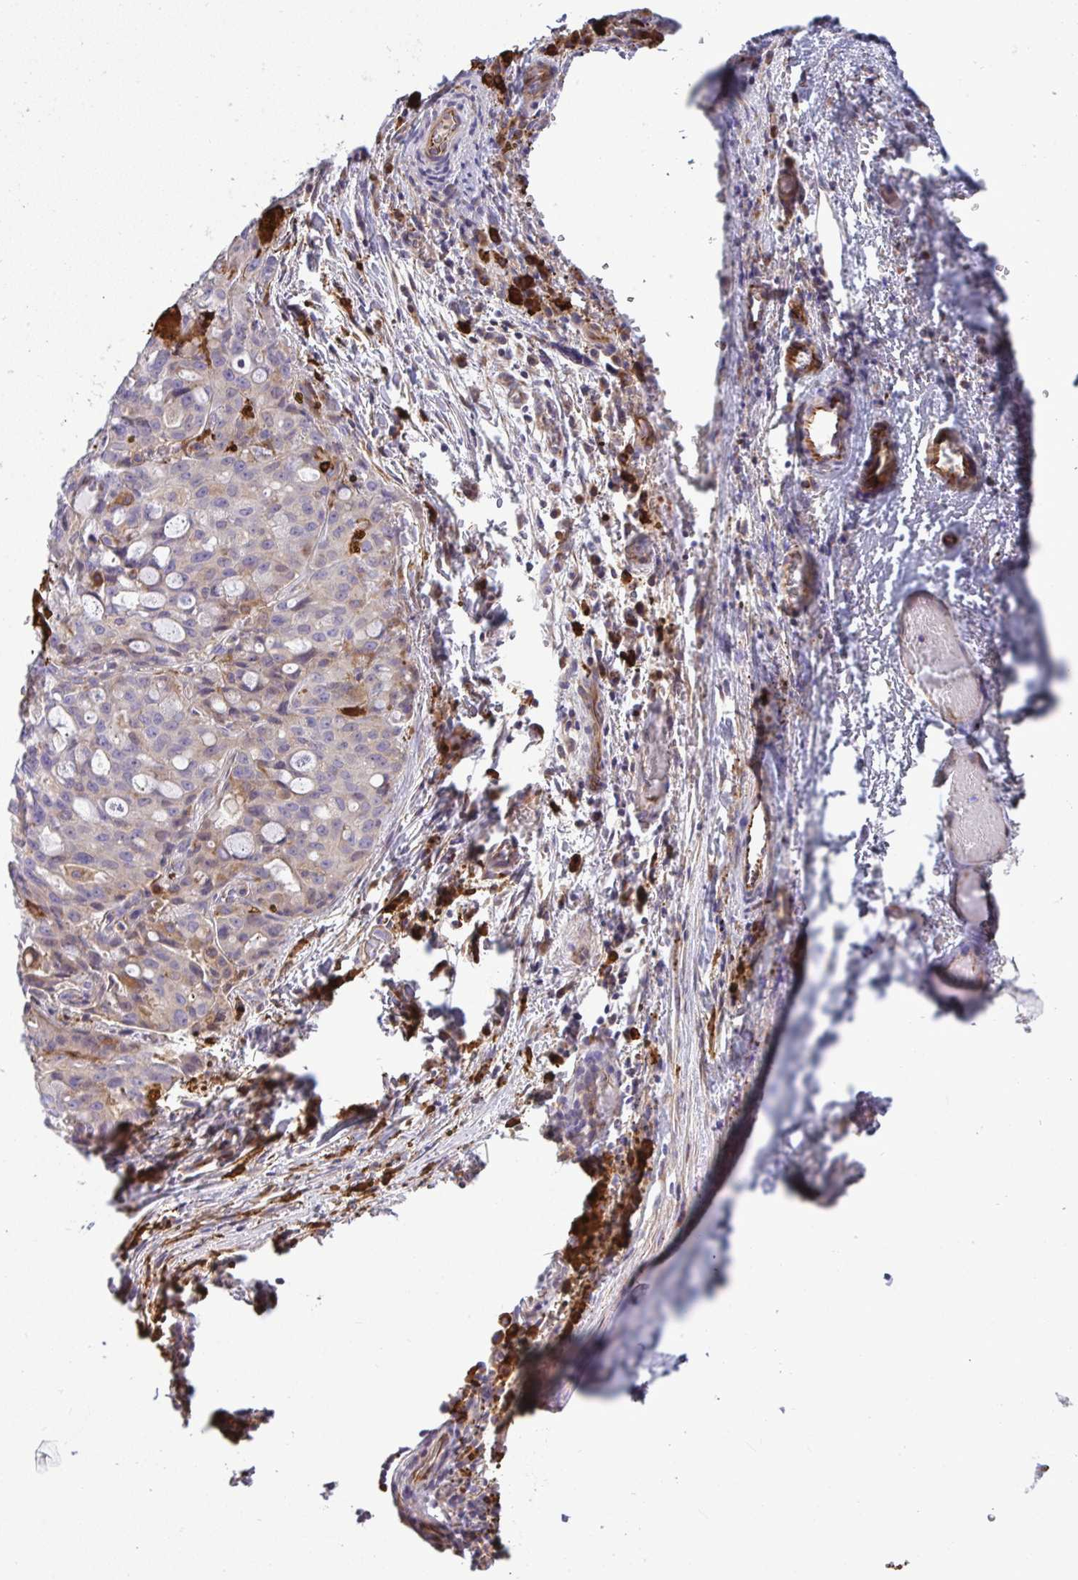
{"staining": {"intensity": "weak", "quantity": "25%-75%", "location": "cytoplasmic/membranous"}, "tissue": "lung cancer", "cell_type": "Tumor cells", "image_type": "cancer", "snomed": [{"axis": "morphology", "description": "Adenocarcinoma, NOS"}, {"axis": "topography", "description": "Lung"}], "caption": "Tumor cells reveal low levels of weak cytoplasmic/membranous staining in about 25%-75% of cells in human lung adenocarcinoma.", "gene": "GRID2", "patient": {"sex": "female", "age": 44}}